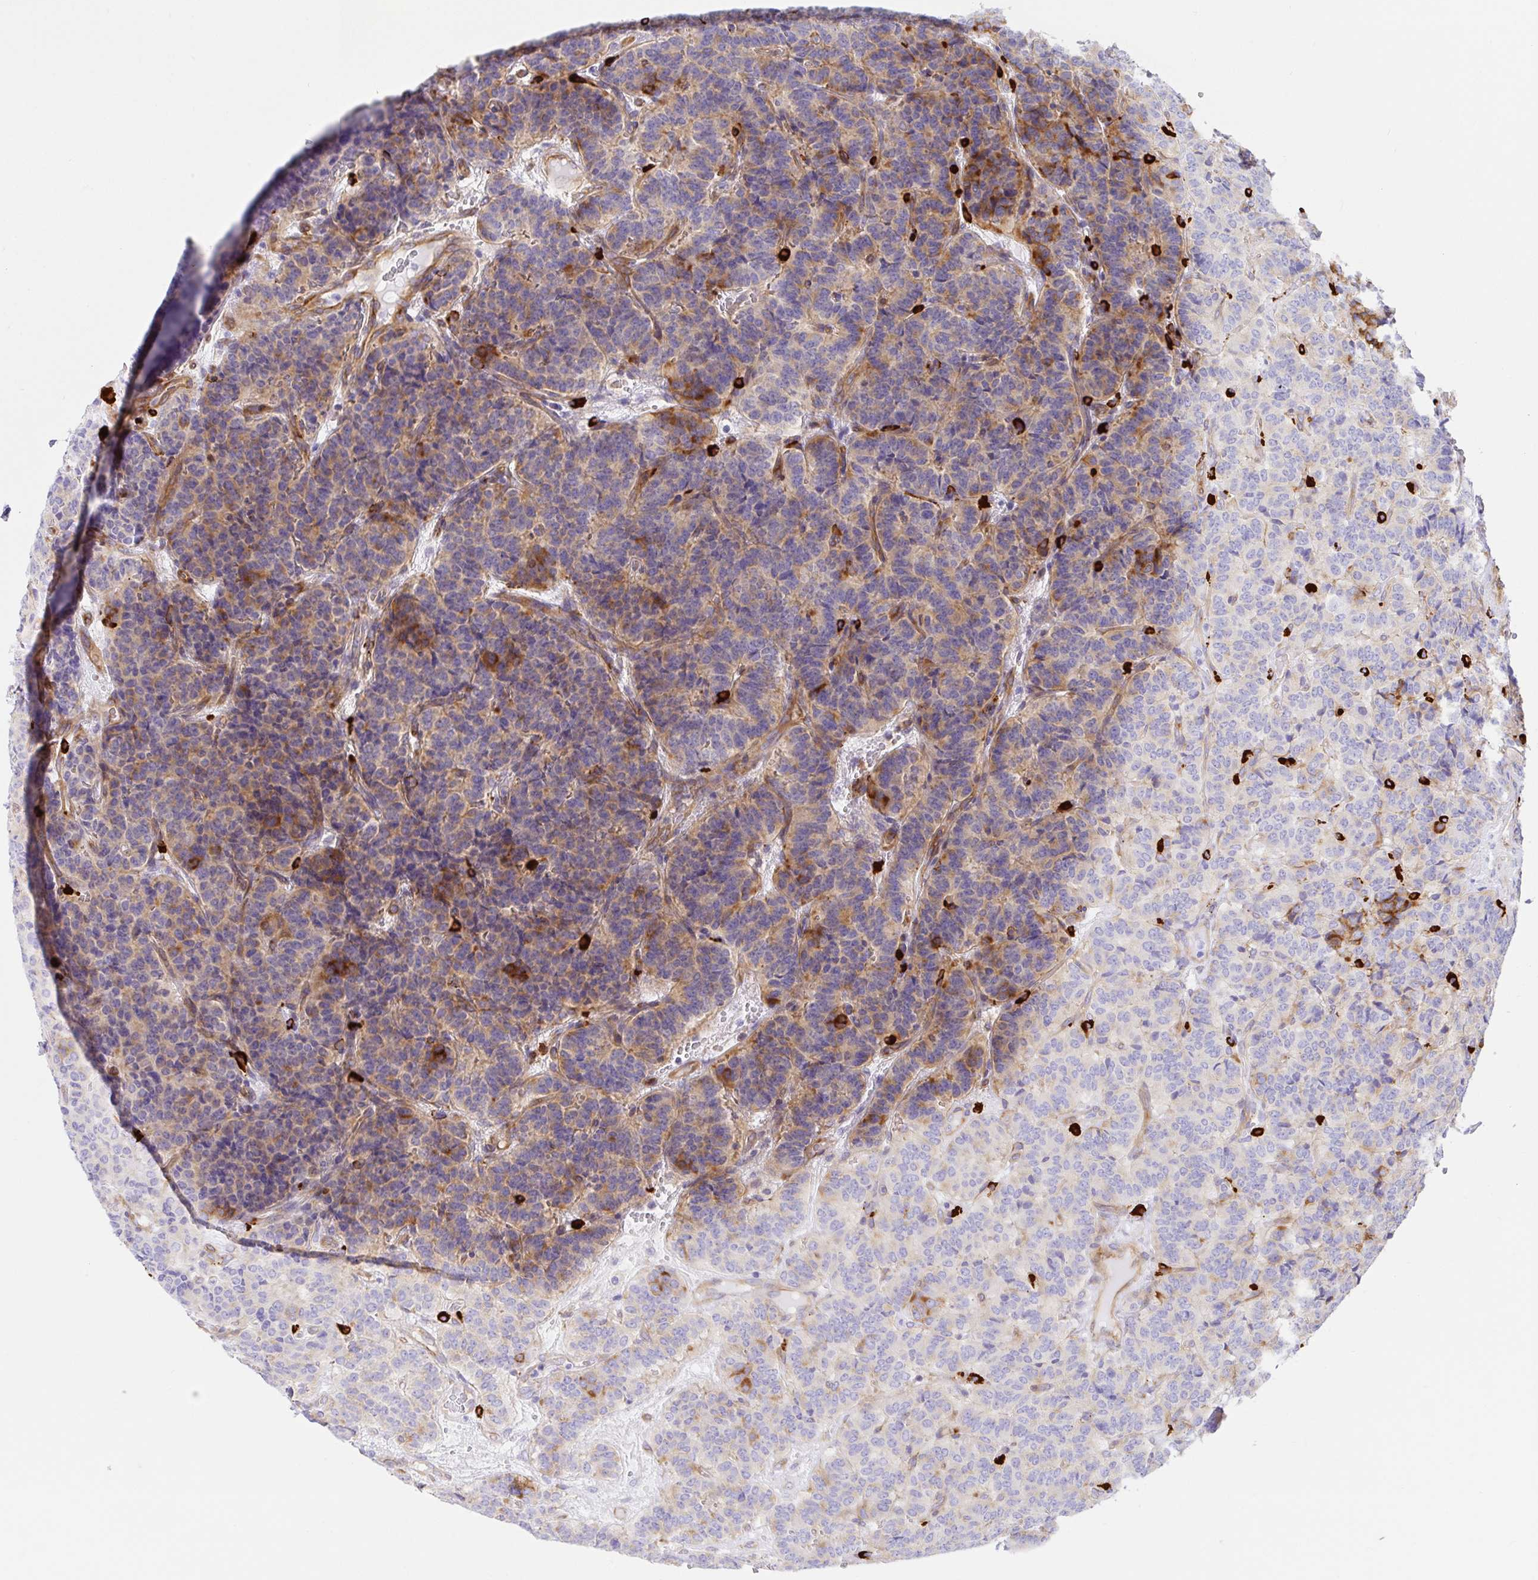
{"staining": {"intensity": "weak", "quantity": "25%-75%", "location": "cytoplasmic/membranous"}, "tissue": "carcinoid", "cell_type": "Tumor cells", "image_type": "cancer", "snomed": [{"axis": "morphology", "description": "Carcinoid, malignant, NOS"}, {"axis": "topography", "description": "Pancreas"}], "caption": "Protein expression analysis of carcinoid demonstrates weak cytoplasmic/membranous expression in about 25%-75% of tumor cells. Using DAB (brown) and hematoxylin (blue) stains, captured at high magnification using brightfield microscopy.", "gene": "DOCK1", "patient": {"sex": "male", "age": 36}}